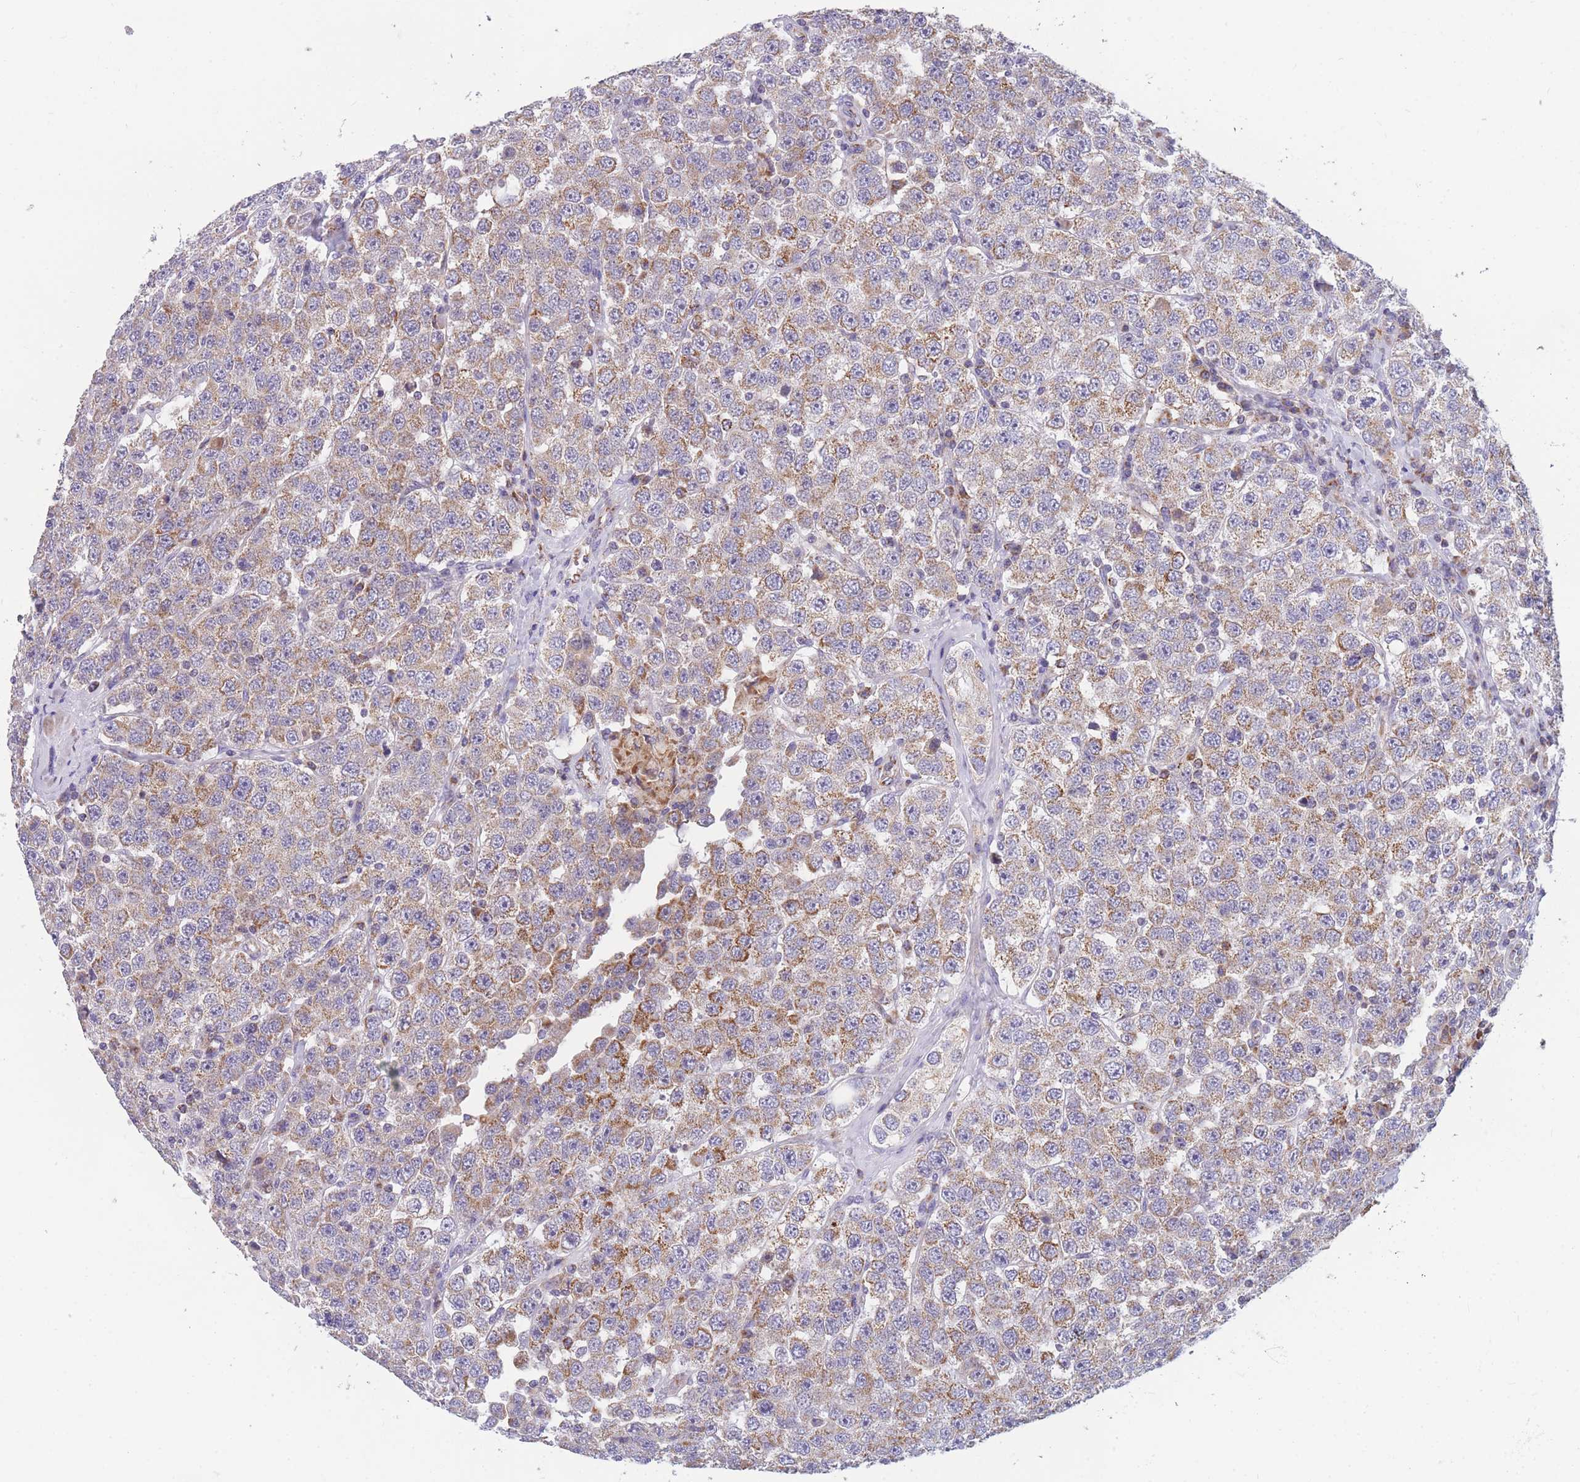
{"staining": {"intensity": "moderate", "quantity": "25%-75%", "location": "cytoplasmic/membranous"}, "tissue": "testis cancer", "cell_type": "Tumor cells", "image_type": "cancer", "snomed": [{"axis": "morphology", "description": "Seminoma, NOS"}, {"axis": "topography", "description": "Testis"}], "caption": "Testis cancer was stained to show a protein in brown. There is medium levels of moderate cytoplasmic/membranous positivity in approximately 25%-75% of tumor cells.", "gene": "MRPS11", "patient": {"sex": "male", "age": 28}}